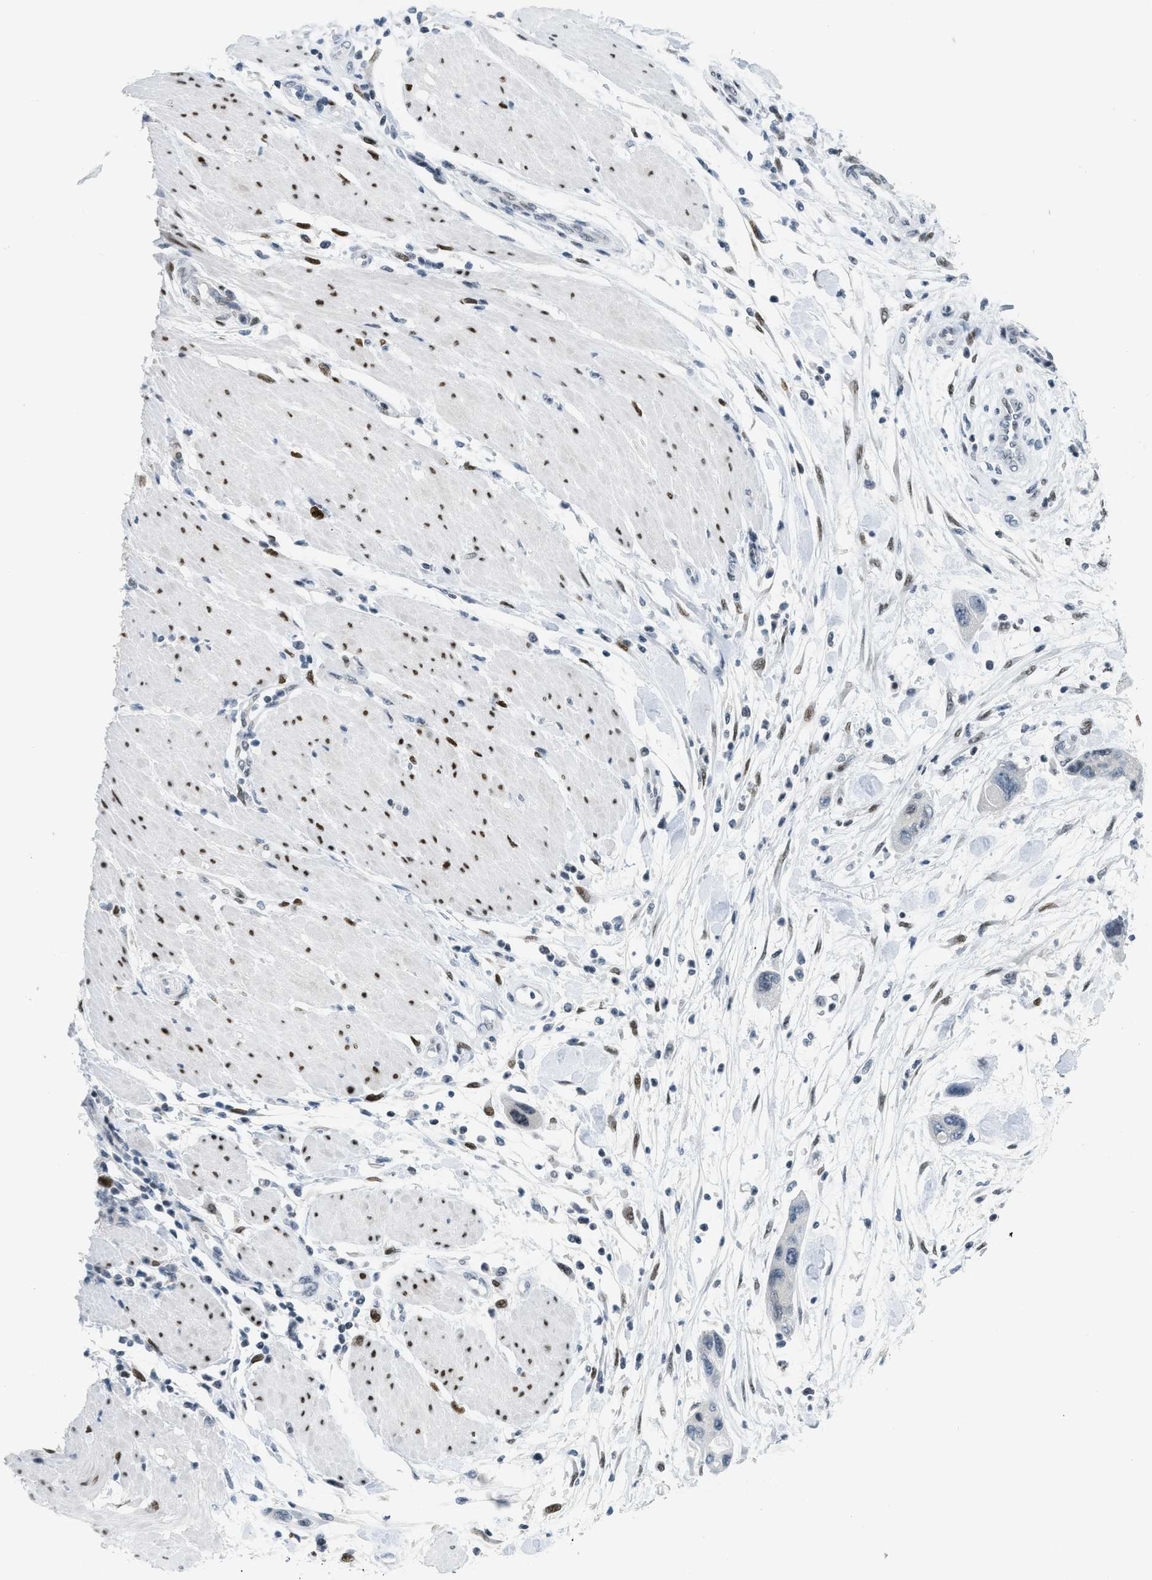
{"staining": {"intensity": "negative", "quantity": "none", "location": "none"}, "tissue": "pancreatic cancer", "cell_type": "Tumor cells", "image_type": "cancer", "snomed": [{"axis": "morphology", "description": "Normal tissue, NOS"}, {"axis": "morphology", "description": "Adenocarcinoma, NOS"}, {"axis": "topography", "description": "Pancreas"}], "caption": "Tumor cells are negative for protein expression in human pancreatic cancer (adenocarcinoma).", "gene": "PBX1", "patient": {"sex": "female", "age": 71}}